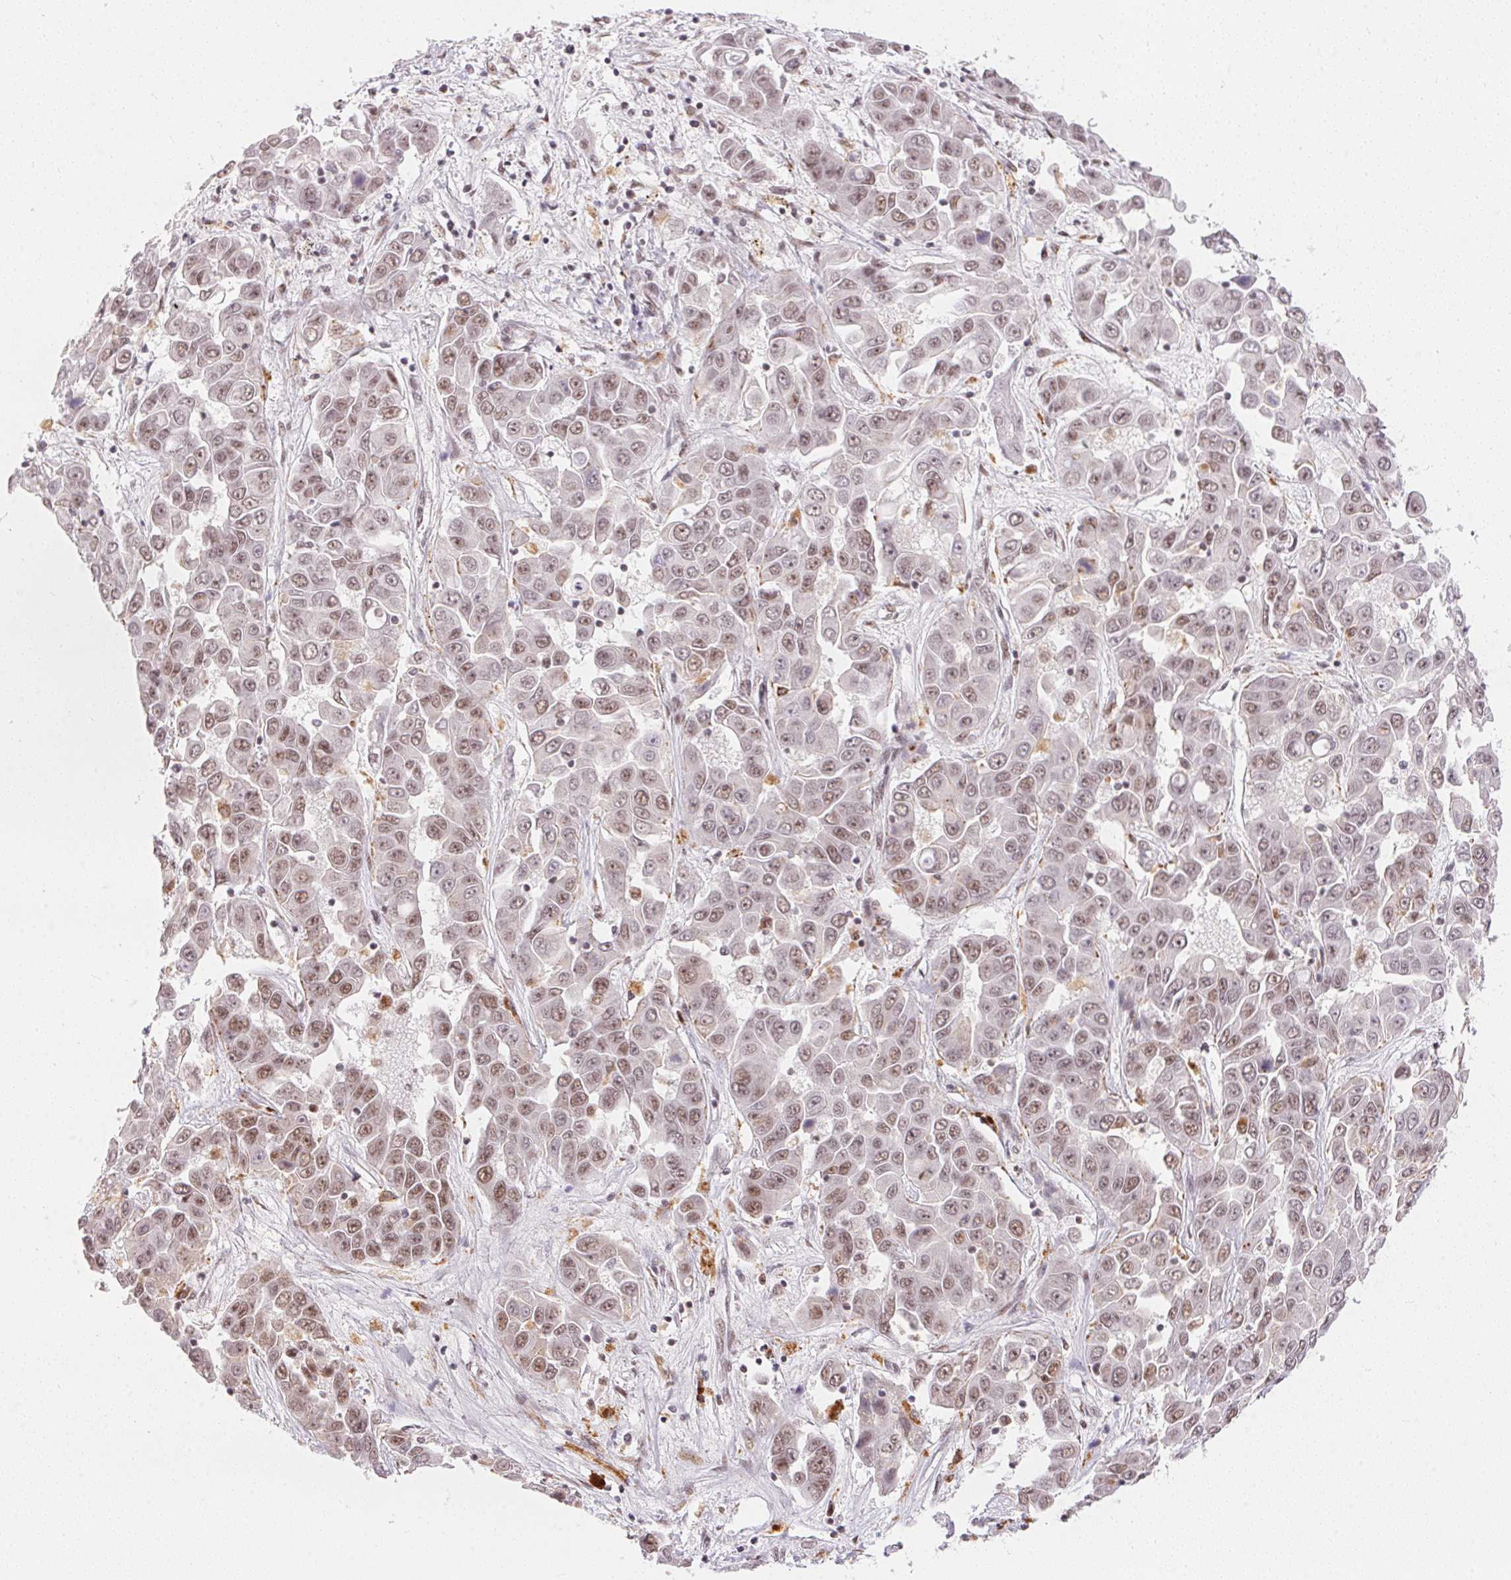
{"staining": {"intensity": "weak", "quantity": ">75%", "location": "nuclear"}, "tissue": "liver cancer", "cell_type": "Tumor cells", "image_type": "cancer", "snomed": [{"axis": "morphology", "description": "Cholangiocarcinoma"}, {"axis": "topography", "description": "Liver"}], "caption": "DAB immunohistochemical staining of human liver cancer (cholangiocarcinoma) exhibits weak nuclear protein staining in approximately >75% of tumor cells. The staining is performed using DAB (3,3'-diaminobenzidine) brown chromogen to label protein expression. The nuclei are counter-stained blue using hematoxylin.", "gene": "NFE2L1", "patient": {"sex": "female", "age": 52}}